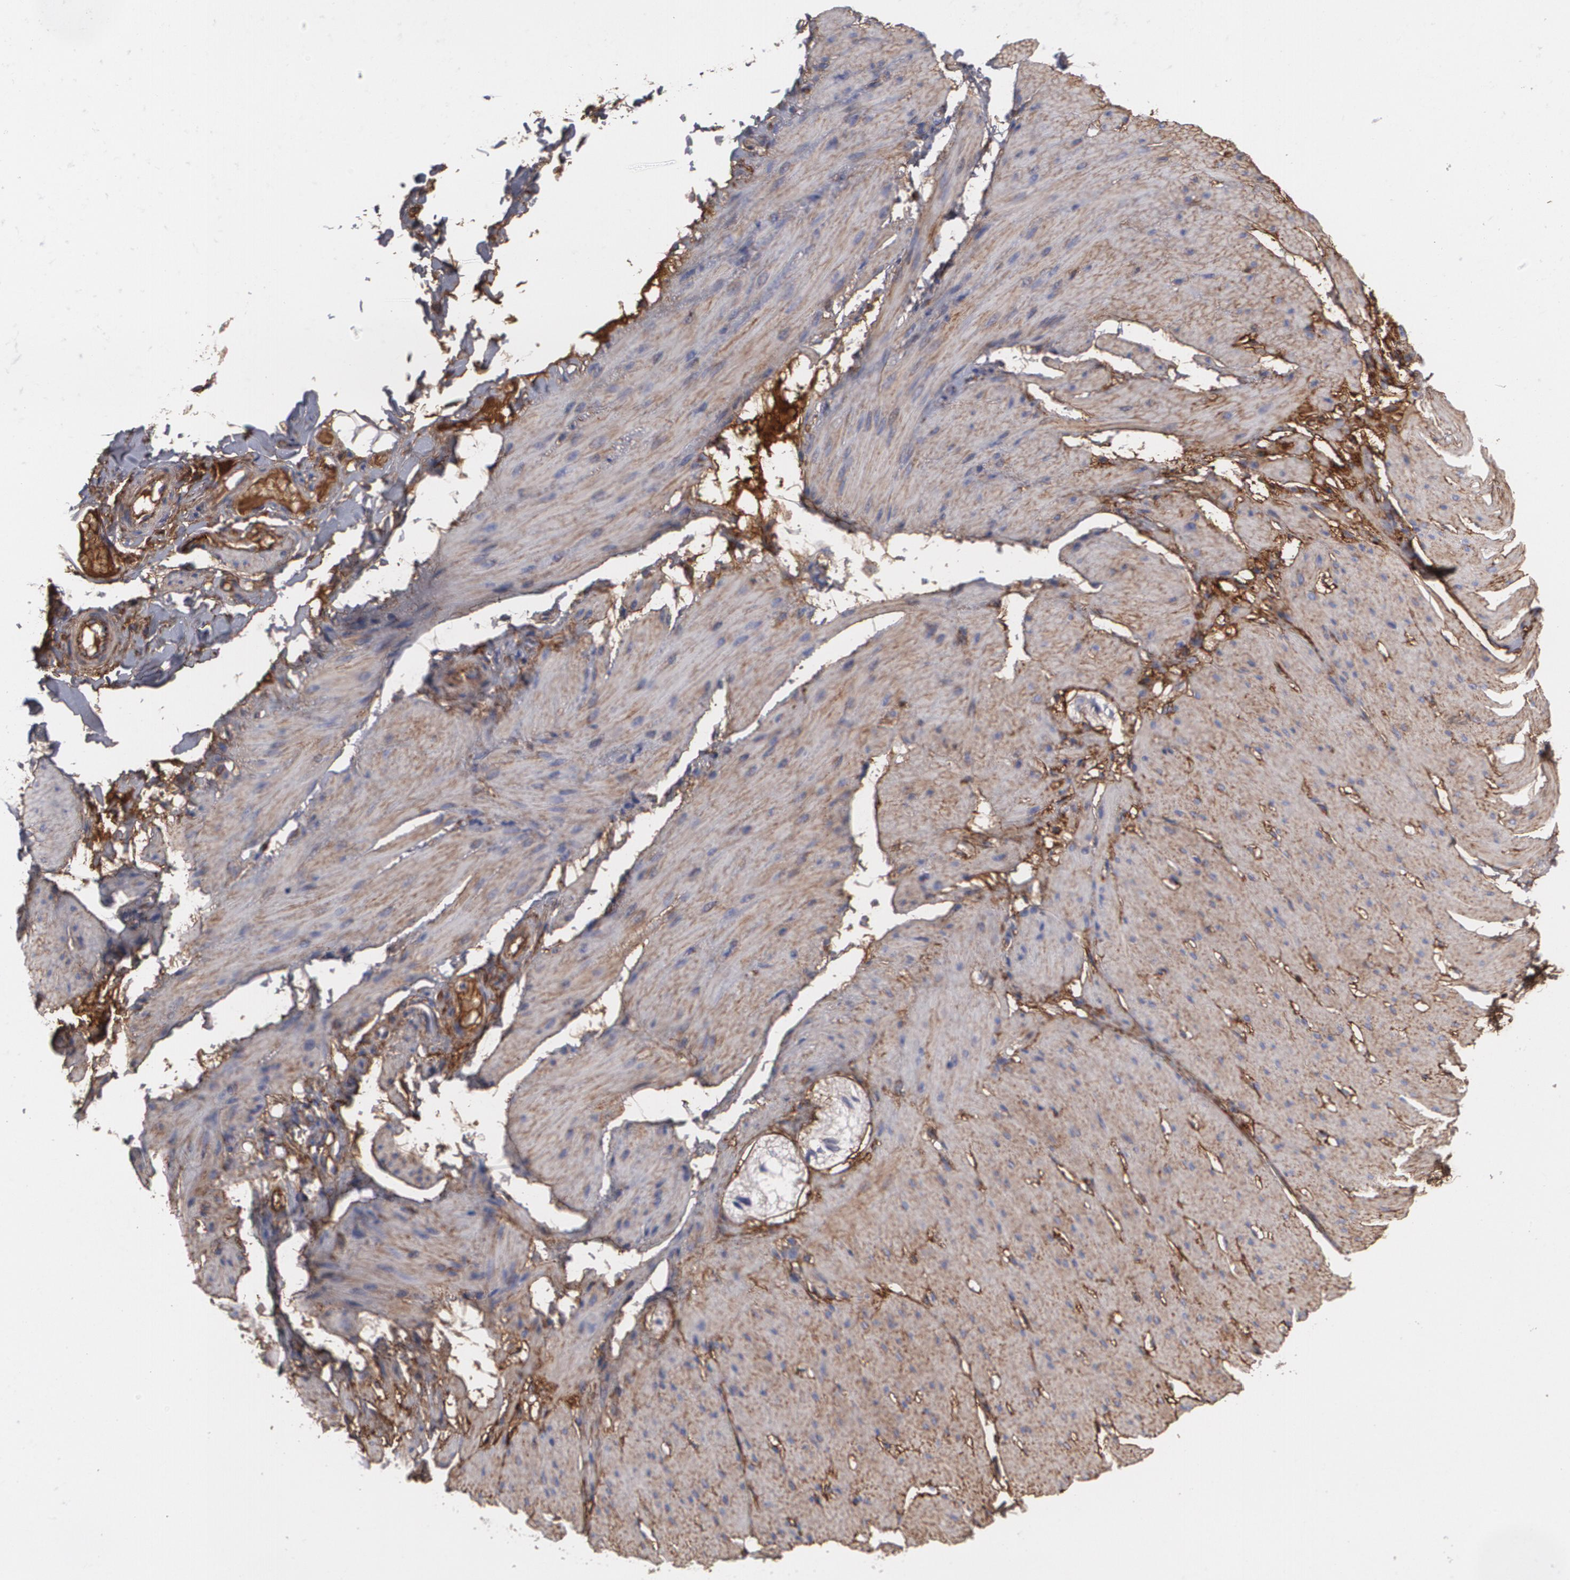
{"staining": {"intensity": "strong", "quantity": ">75%", "location": "cytoplasmic/membranous"}, "tissue": "smooth muscle", "cell_type": "Smooth muscle cells", "image_type": "normal", "snomed": [{"axis": "morphology", "description": "Normal tissue, NOS"}, {"axis": "topography", "description": "Smooth muscle"}, {"axis": "topography", "description": "Colon"}], "caption": "Smooth muscle stained with IHC exhibits strong cytoplasmic/membranous staining in about >75% of smooth muscle cells. The staining was performed using DAB to visualize the protein expression in brown, while the nuclei were stained in blue with hematoxylin (Magnification: 20x).", "gene": "FBLN1", "patient": {"sex": "male", "age": 67}}